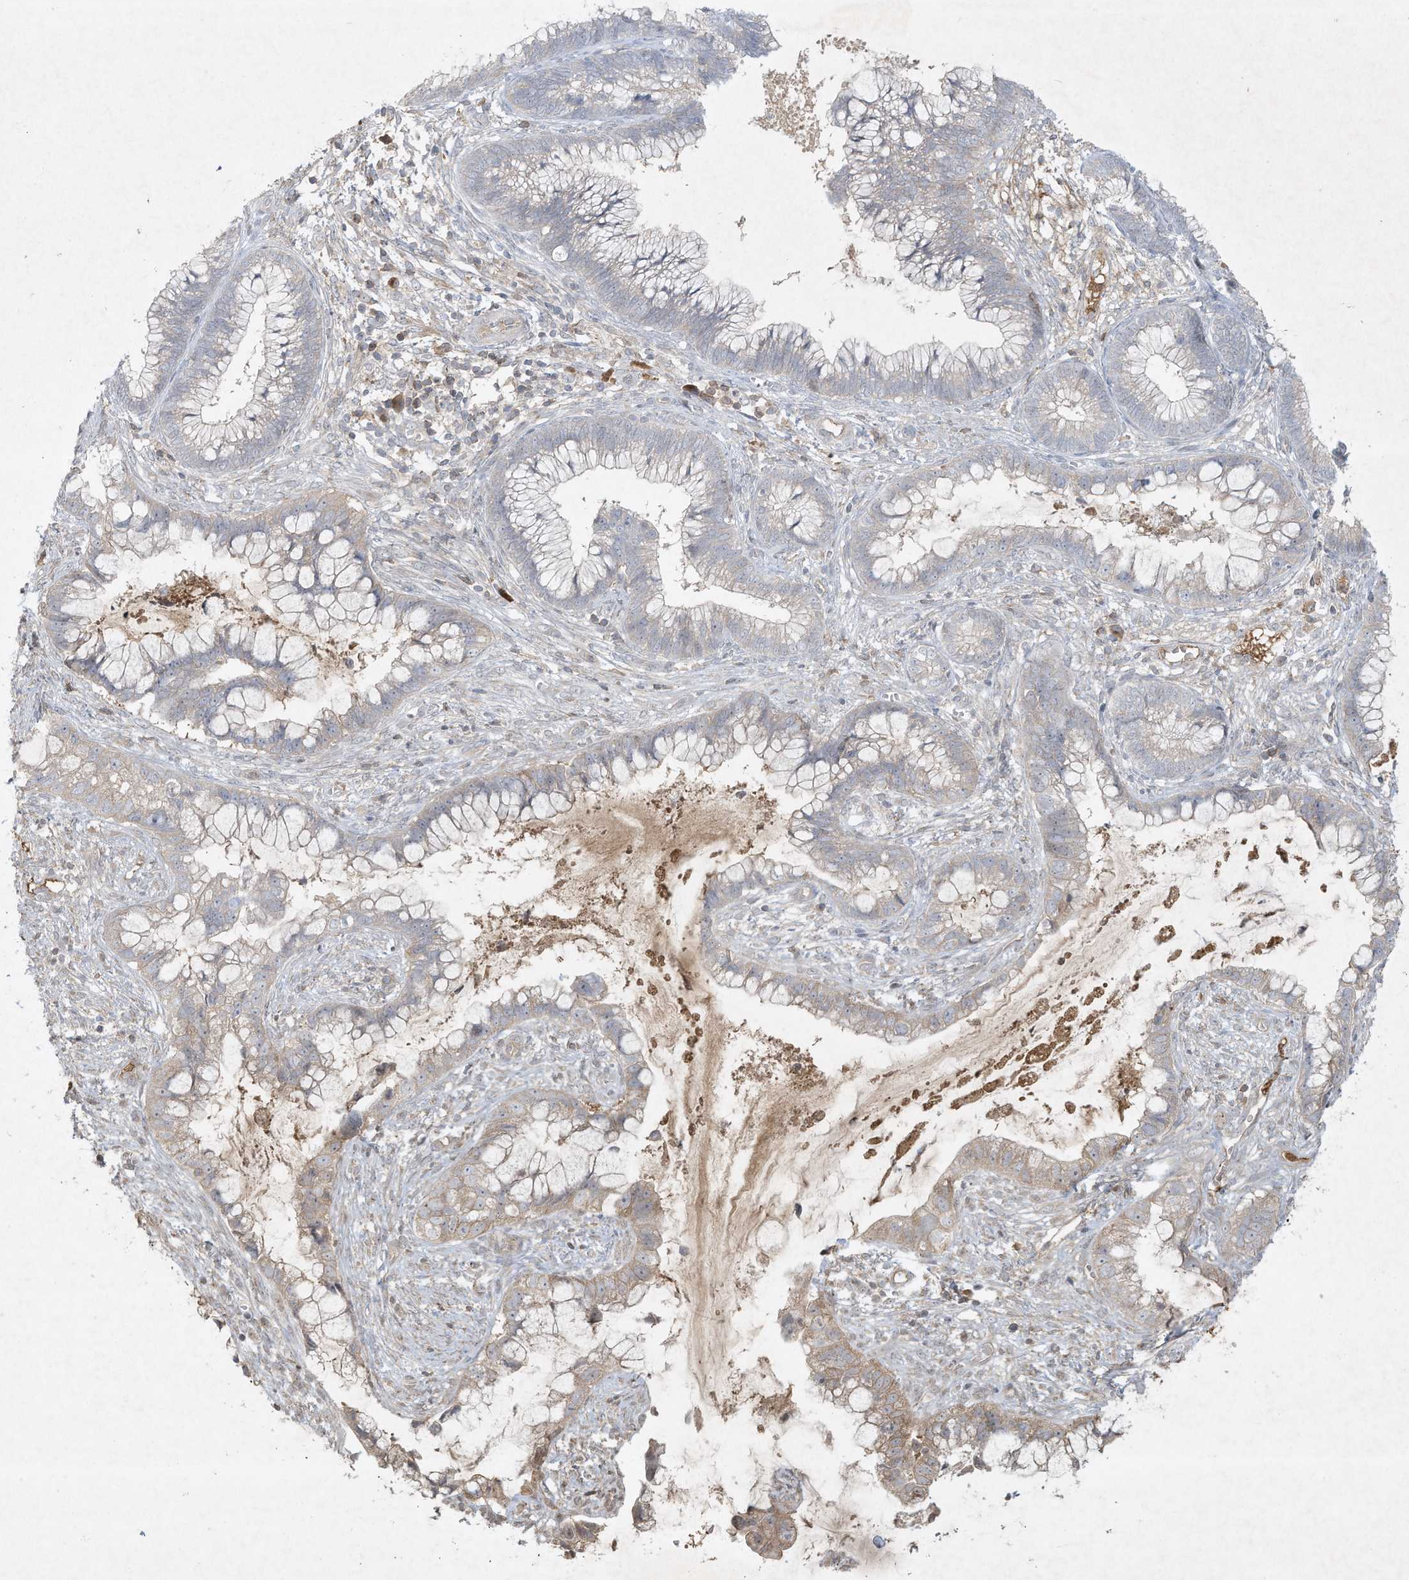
{"staining": {"intensity": "weak", "quantity": "25%-75%", "location": "cytoplasmic/membranous"}, "tissue": "cervical cancer", "cell_type": "Tumor cells", "image_type": "cancer", "snomed": [{"axis": "morphology", "description": "Adenocarcinoma, NOS"}, {"axis": "topography", "description": "Cervix"}], "caption": "This is an image of immunohistochemistry staining of adenocarcinoma (cervical), which shows weak expression in the cytoplasmic/membranous of tumor cells.", "gene": "FETUB", "patient": {"sex": "female", "age": 44}}